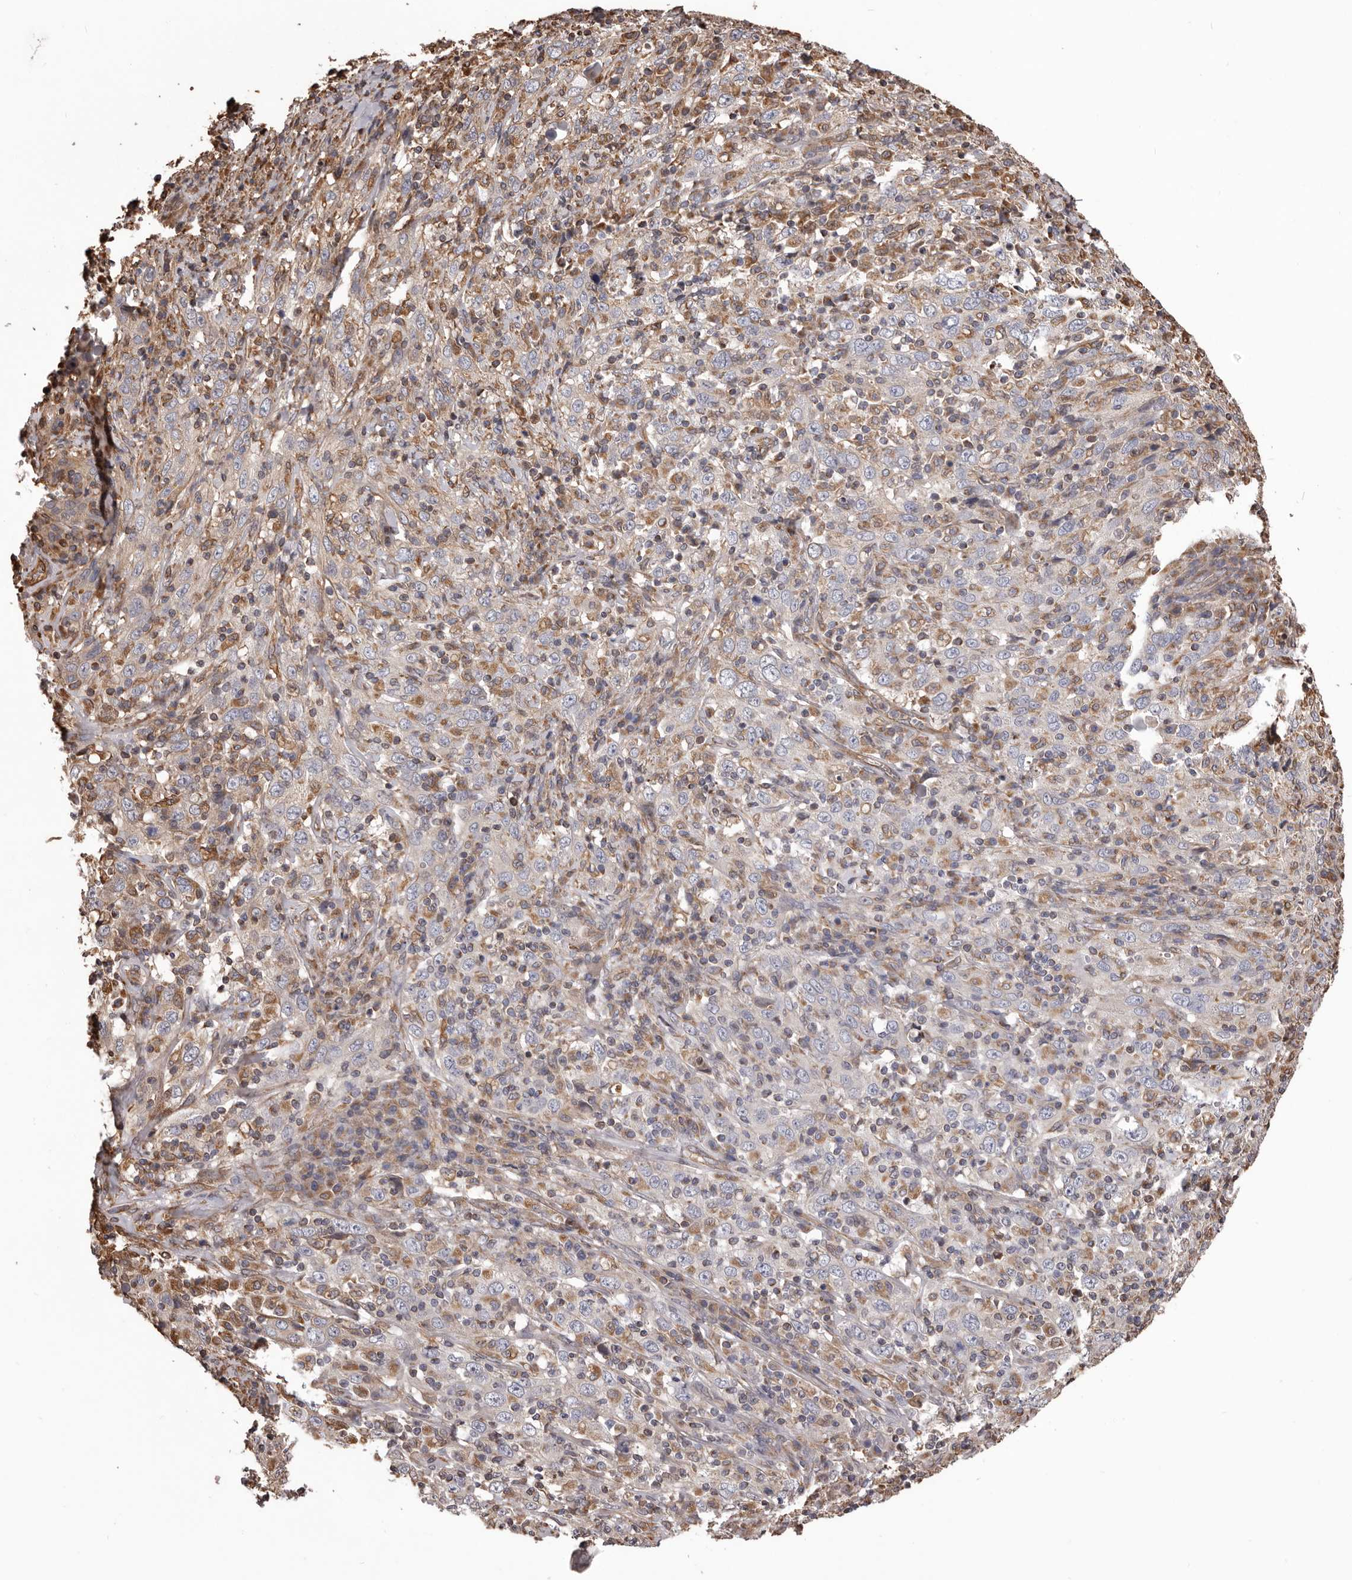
{"staining": {"intensity": "negative", "quantity": "none", "location": "none"}, "tissue": "cervical cancer", "cell_type": "Tumor cells", "image_type": "cancer", "snomed": [{"axis": "morphology", "description": "Squamous cell carcinoma, NOS"}, {"axis": "topography", "description": "Cervix"}], "caption": "The photomicrograph reveals no staining of tumor cells in cervical cancer (squamous cell carcinoma).", "gene": "CEP104", "patient": {"sex": "female", "age": 46}}